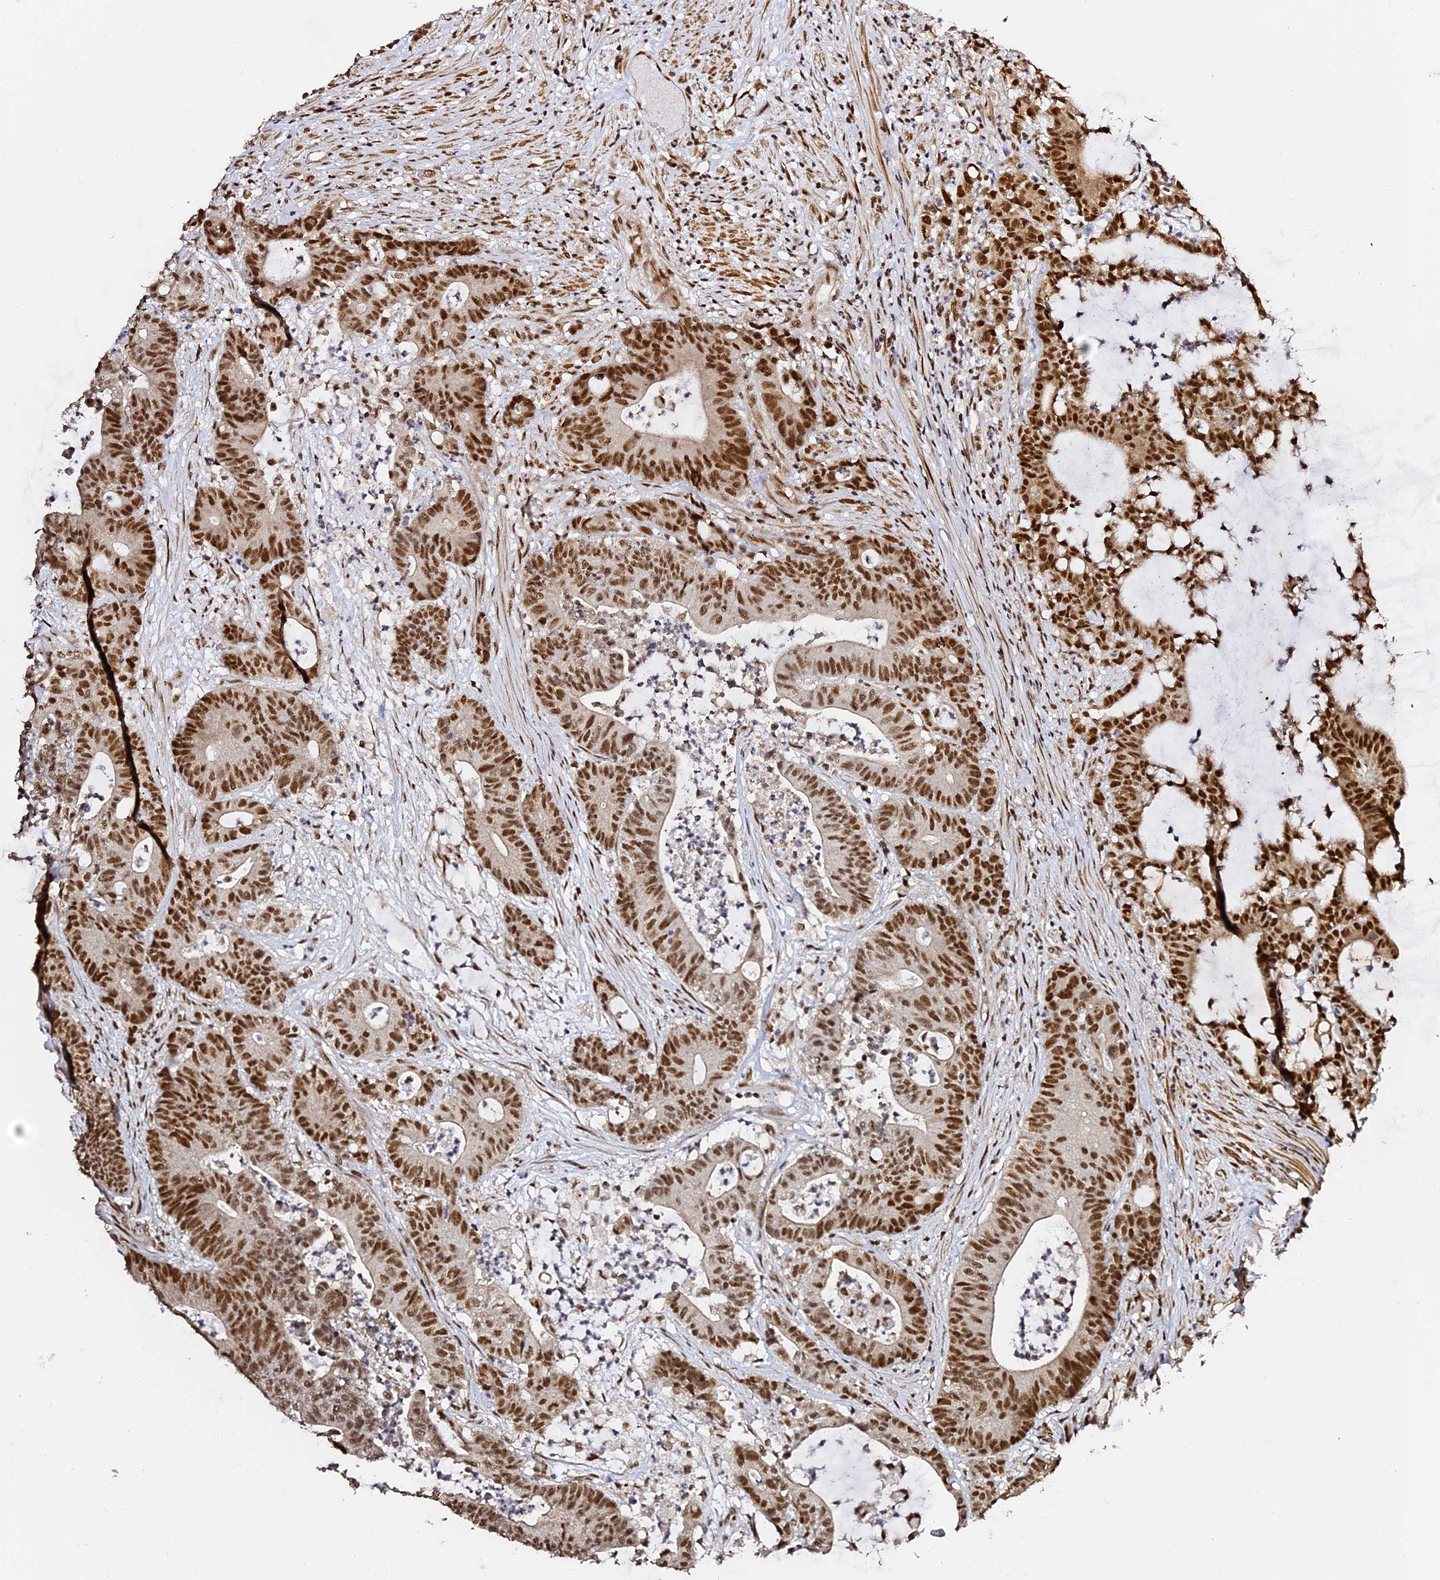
{"staining": {"intensity": "strong", "quantity": ">75%", "location": "nuclear"}, "tissue": "colorectal cancer", "cell_type": "Tumor cells", "image_type": "cancer", "snomed": [{"axis": "morphology", "description": "Adenocarcinoma, NOS"}, {"axis": "topography", "description": "Colon"}], "caption": "About >75% of tumor cells in adenocarcinoma (colorectal) demonstrate strong nuclear protein positivity as visualized by brown immunohistochemical staining.", "gene": "MCRS1", "patient": {"sex": "female", "age": 84}}